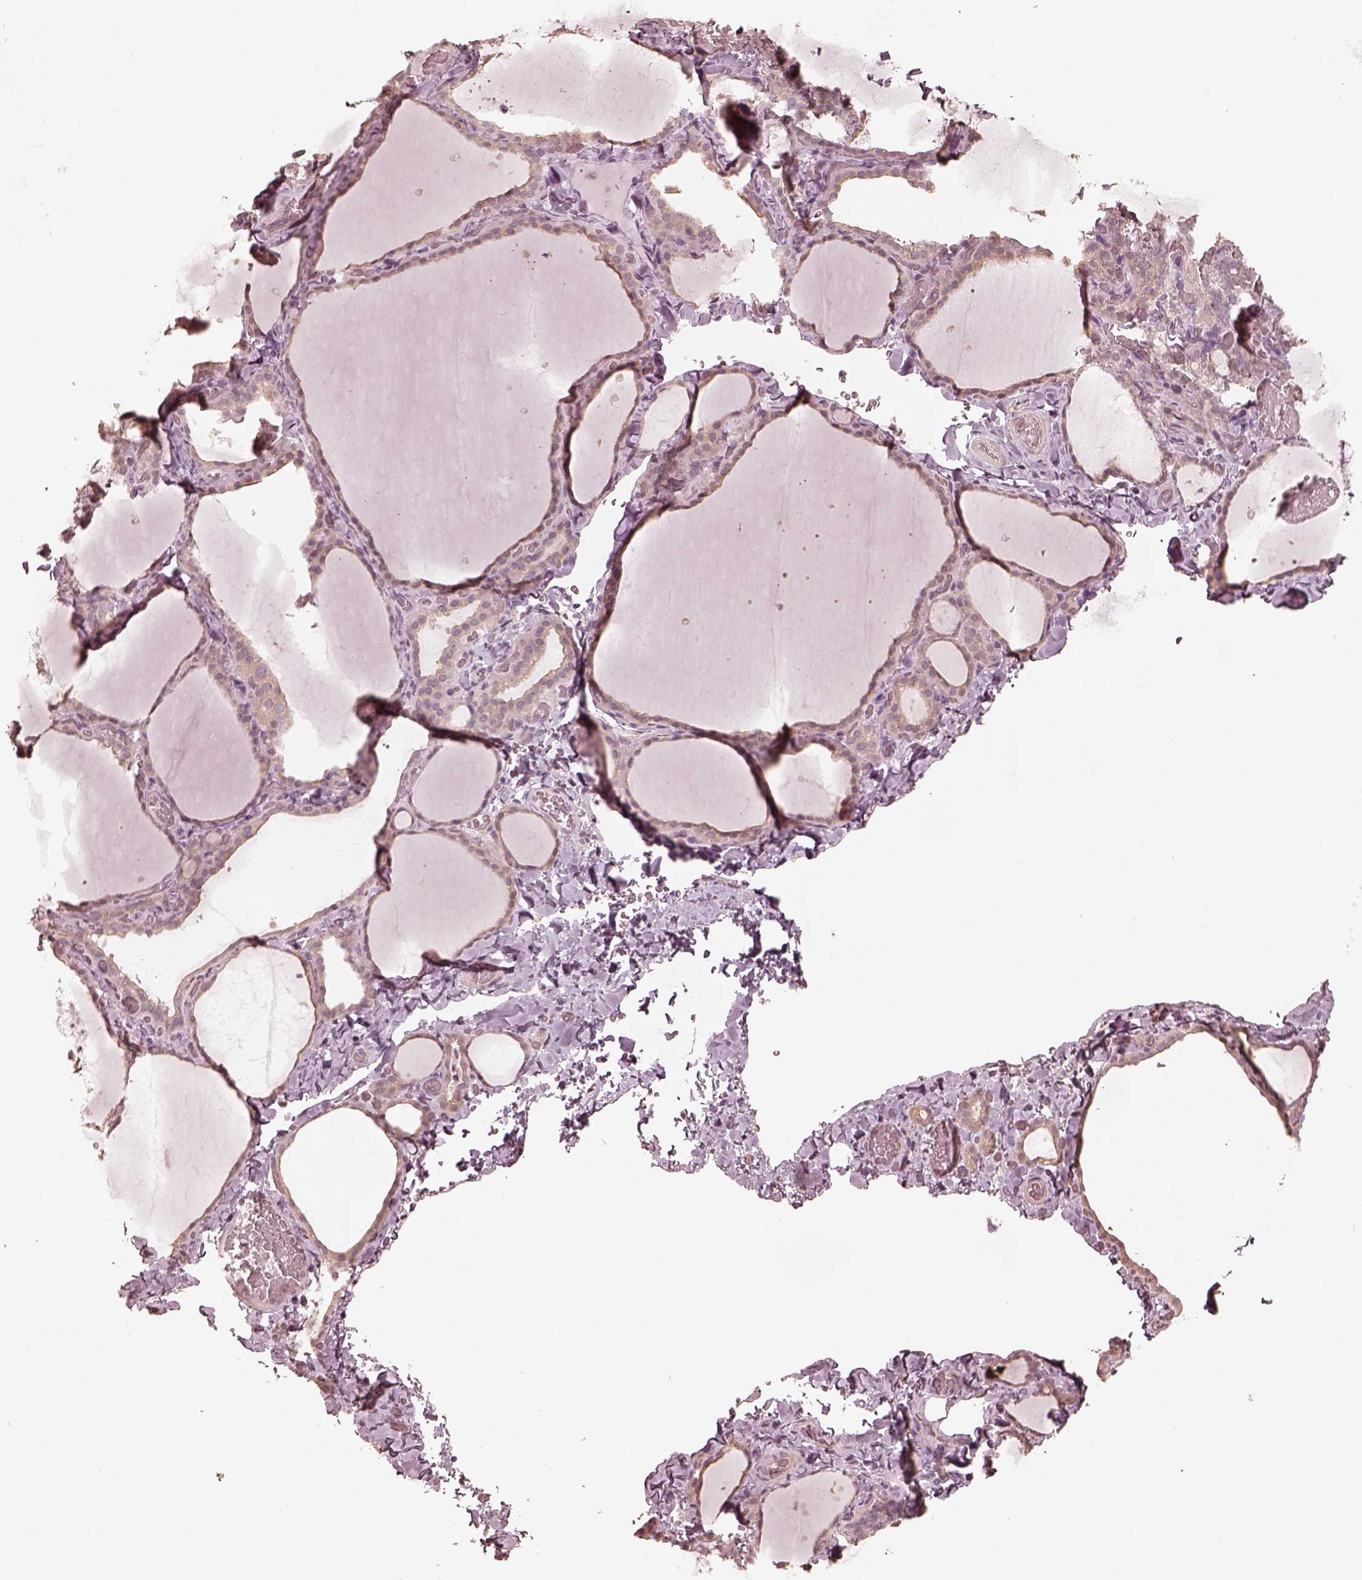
{"staining": {"intensity": "weak", "quantity": "<25%", "location": "cytoplasmic/membranous"}, "tissue": "thyroid gland", "cell_type": "Glandular cells", "image_type": "normal", "snomed": [{"axis": "morphology", "description": "Normal tissue, NOS"}, {"axis": "topography", "description": "Thyroid gland"}], "caption": "DAB (3,3'-diaminobenzidine) immunohistochemical staining of unremarkable human thyroid gland demonstrates no significant positivity in glandular cells. Brightfield microscopy of immunohistochemistry stained with DAB (brown) and hematoxylin (blue), captured at high magnification.", "gene": "KIF5C", "patient": {"sex": "female", "age": 22}}